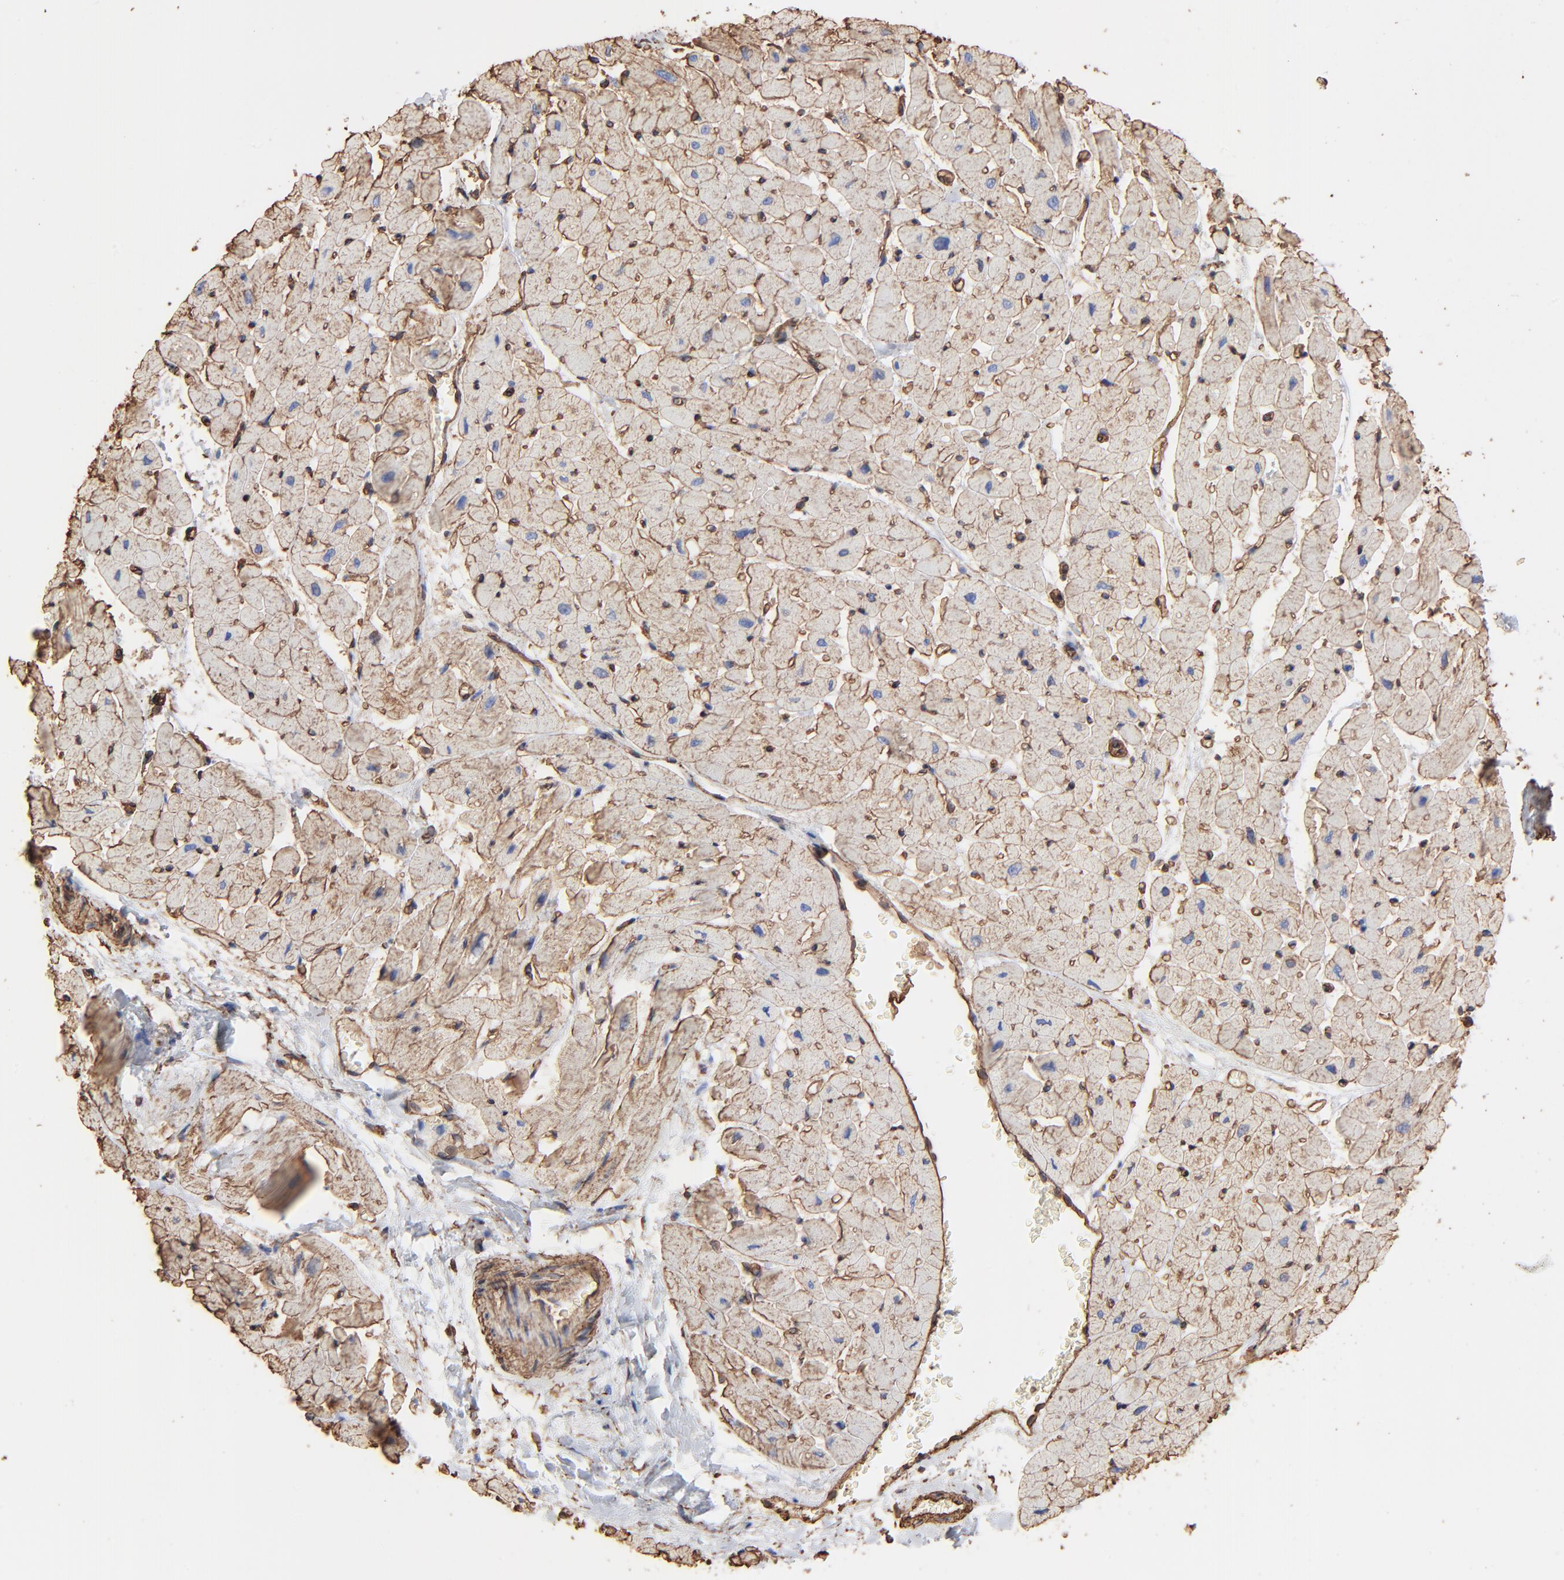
{"staining": {"intensity": "moderate", "quantity": ">75%", "location": "cytoplasmic/membranous"}, "tissue": "heart muscle", "cell_type": "Cardiomyocytes", "image_type": "normal", "snomed": [{"axis": "morphology", "description": "Normal tissue, NOS"}, {"axis": "topography", "description": "Heart"}], "caption": "Brown immunohistochemical staining in unremarkable human heart muscle displays moderate cytoplasmic/membranous expression in about >75% of cardiomyocytes.", "gene": "CAV1", "patient": {"sex": "male", "age": 45}}